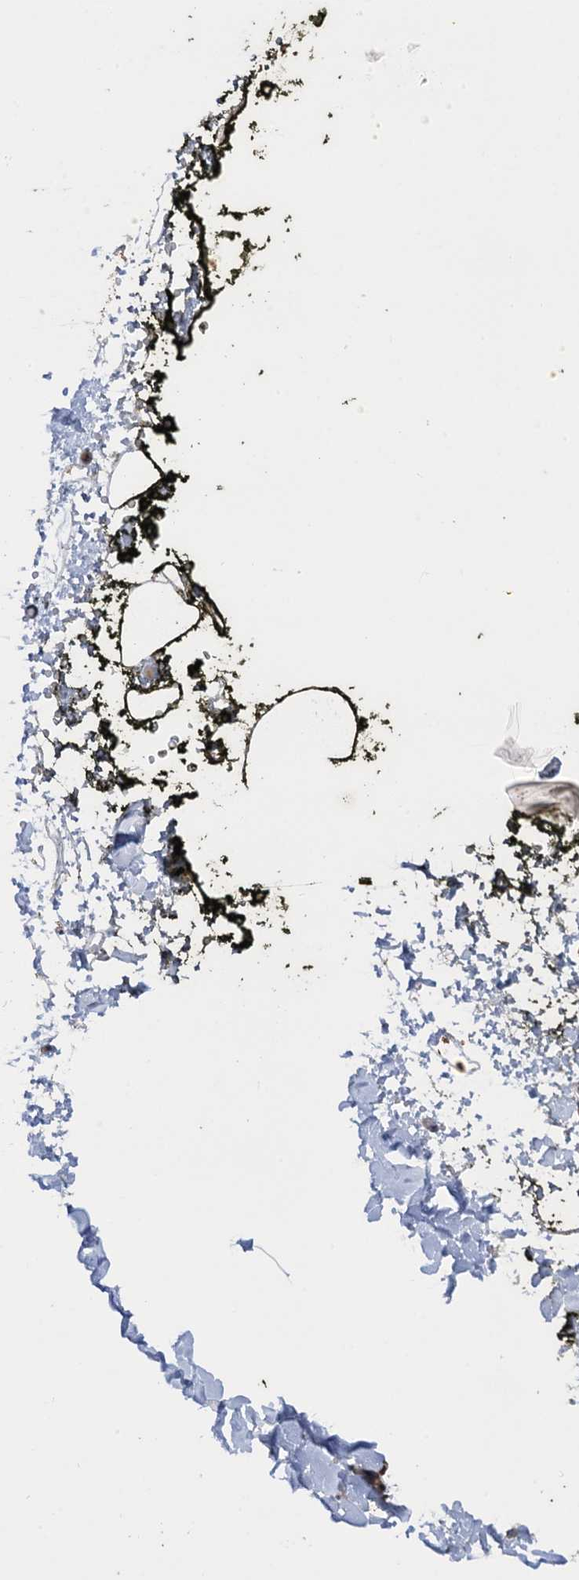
{"staining": {"intensity": "weak", "quantity": "25%-75%", "location": "cytoplasmic/membranous"}, "tissue": "adipose tissue", "cell_type": "Adipocytes", "image_type": "normal", "snomed": [{"axis": "morphology", "description": "Normal tissue, NOS"}, {"axis": "morphology", "description": "Adenocarcinoma, NOS"}, {"axis": "topography", "description": "Pancreas"}, {"axis": "topography", "description": "Peripheral nerve tissue"}], "caption": "Immunohistochemical staining of unremarkable adipose tissue reveals low levels of weak cytoplasmic/membranous expression in approximately 25%-75% of adipocytes. Using DAB (brown) and hematoxylin (blue) stains, captured at high magnification using brightfield microscopy.", "gene": "WDR88", "patient": {"sex": "male", "age": 59}}